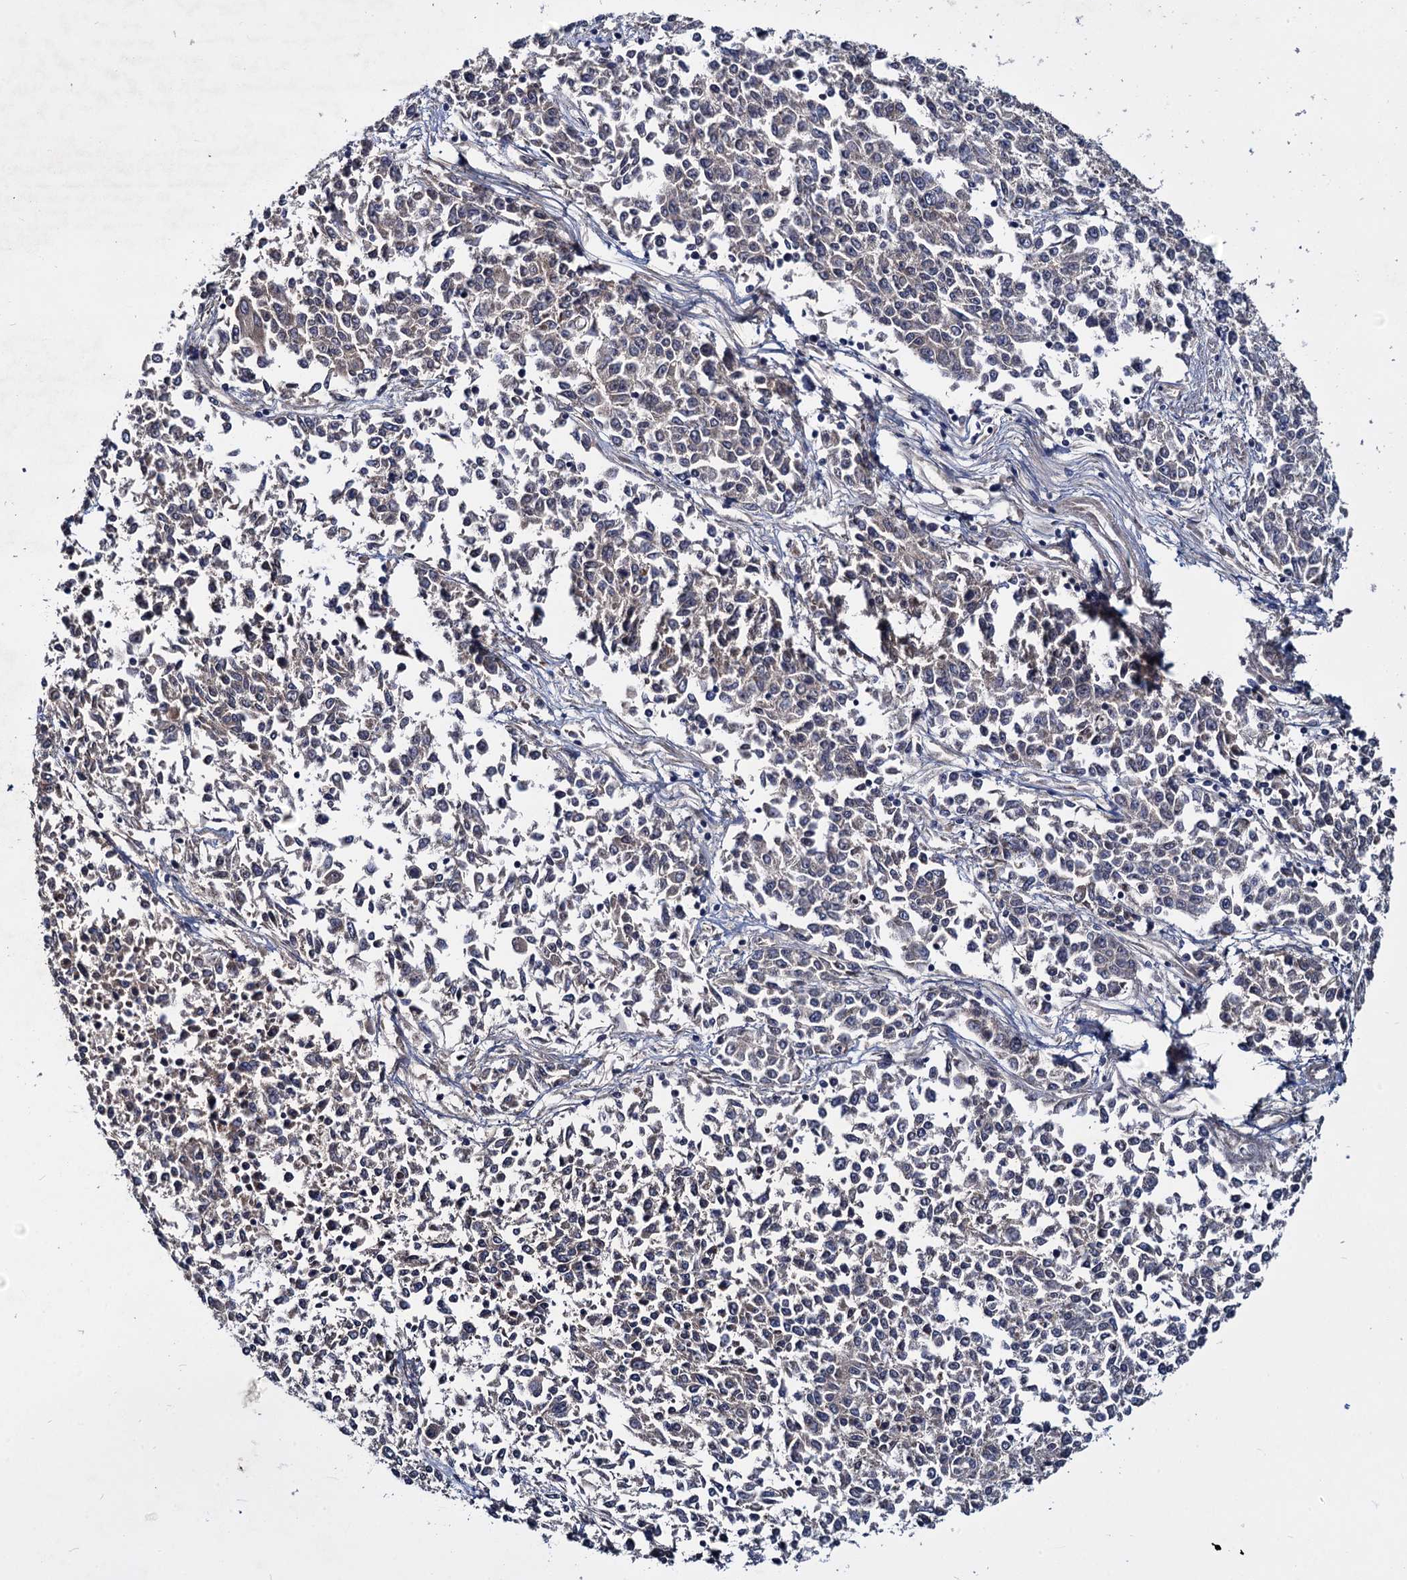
{"staining": {"intensity": "negative", "quantity": "none", "location": "none"}, "tissue": "endometrial cancer", "cell_type": "Tumor cells", "image_type": "cancer", "snomed": [{"axis": "morphology", "description": "Adenocarcinoma, NOS"}, {"axis": "topography", "description": "Endometrium"}], "caption": "DAB immunohistochemical staining of adenocarcinoma (endometrial) reveals no significant staining in tumor cells.", "gene": "CEP192", "patient": {"sex": "female", "age": 50}}